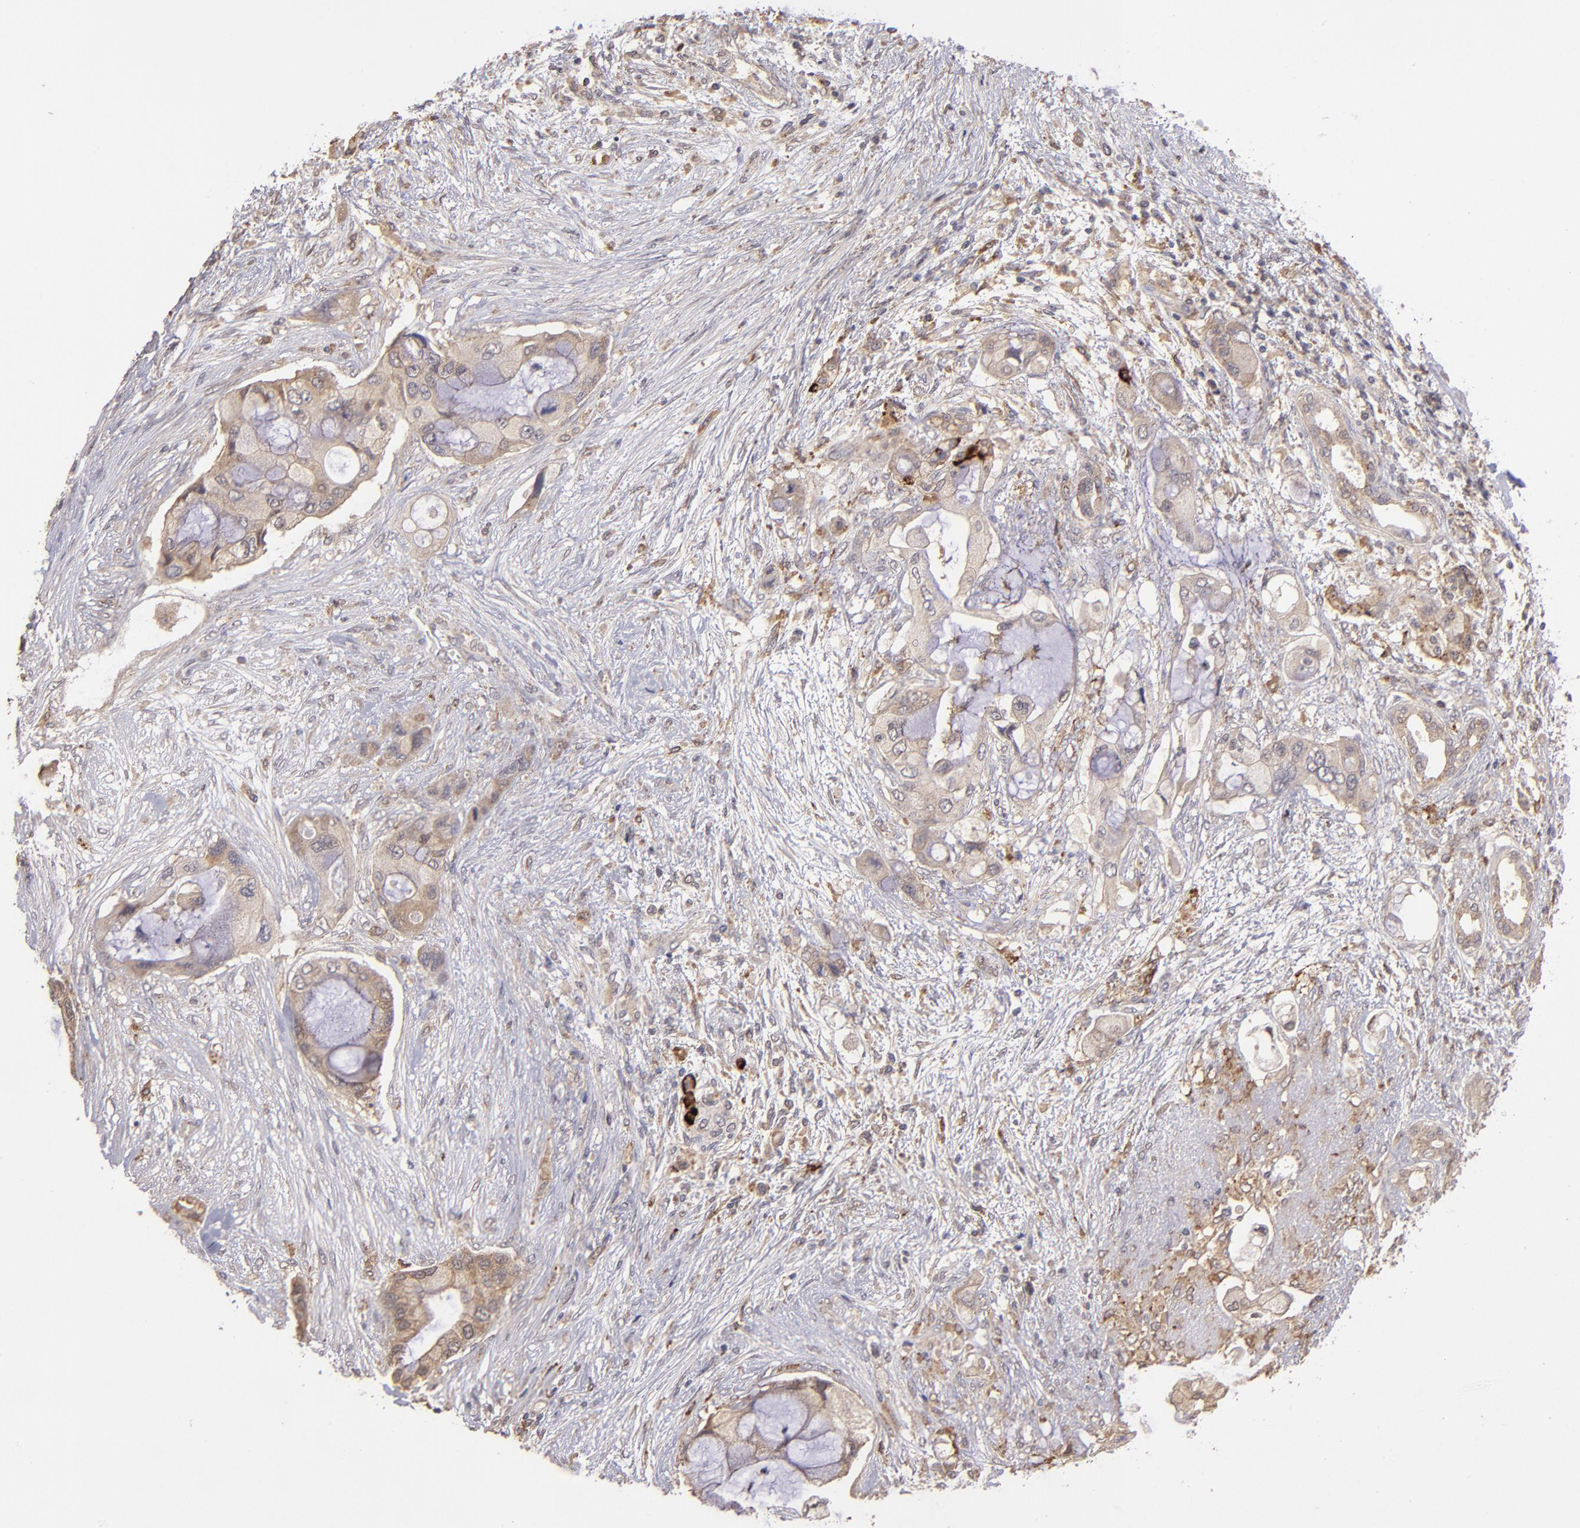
{"staining": {"intensity": "weak", "quantity": "25%-75%", "location": "cytoplasmic/membranous"}, "tissue": "pancreatic cancer", "cell_type": "Tumor cells", "image_type": "cancer", "snomed": [{"axis": "morphology", "description": "Adenocarcinoma, NOS"}, {"axis": "topography", "description": "Pancreas"}], "caption": "Immunohistochemical staining of pancreatic cancer reveals weak cytoplasmic/membranous protein positivity in approximately 25%-75% of tumor cells.", "gene": "SIPA1L1", "patient": {"sex": "female", "age": 59}}